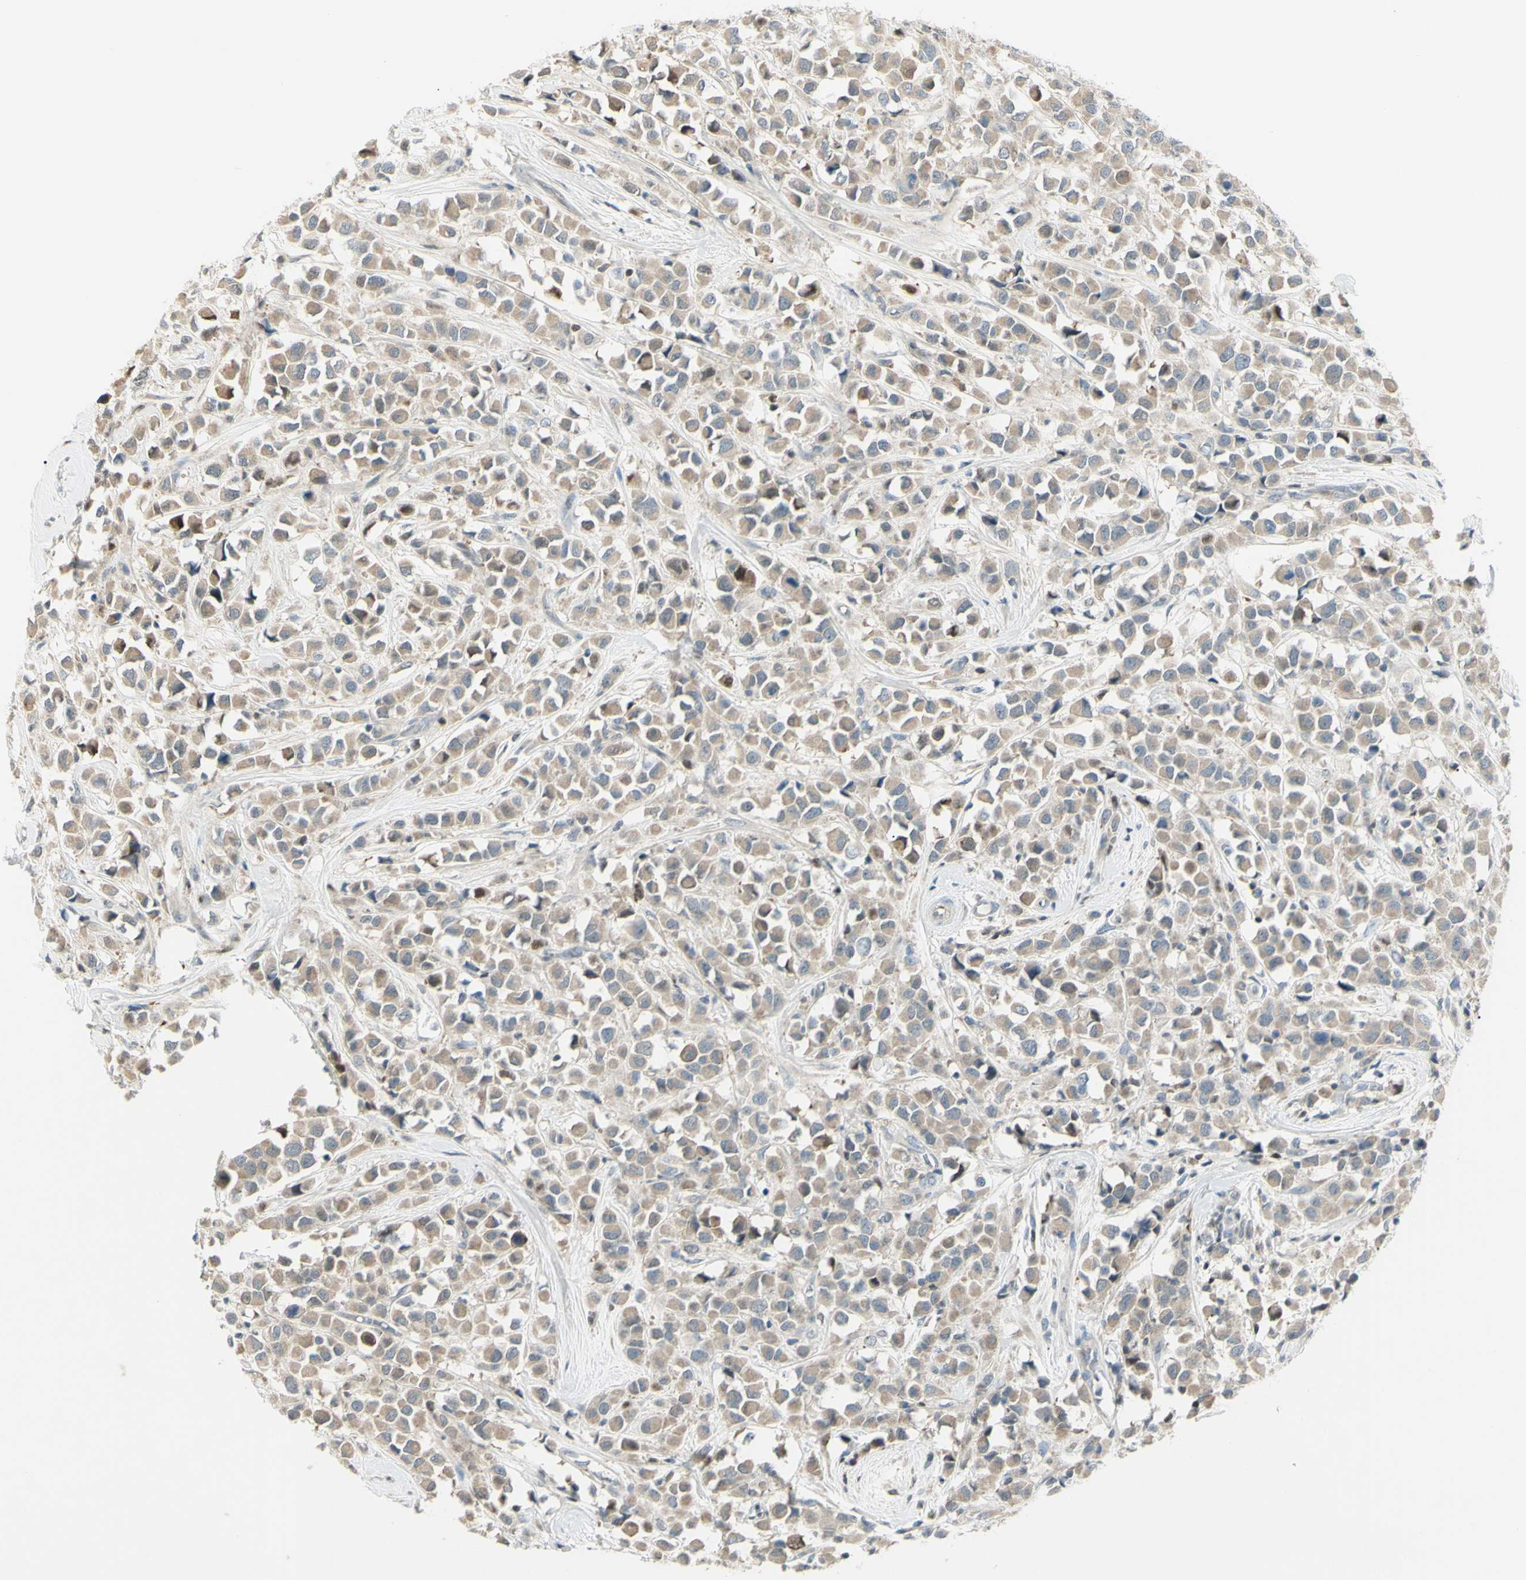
{"staining": {"intensity": "weak", "quantity": ">75%", "location": "cytoplasmic/membranous"}, "tissue": "breast cancer", "cell_type": "Tumor cells", "image_type": "cancer", "snomed": [{"axis": "morphology", "description": "Duct carcinoma"}, {"axis": "topography", "description": "Breast"}], "caption": "Brown immunohistochemical staining in human breast cancer (infiltrating ductal carcinoma) exhibits weak cytoplasmic/membranous staining in about >75% of tumor cells.", "gene": "C1orf159", "patient": {"sex": "female", "age": 61}}